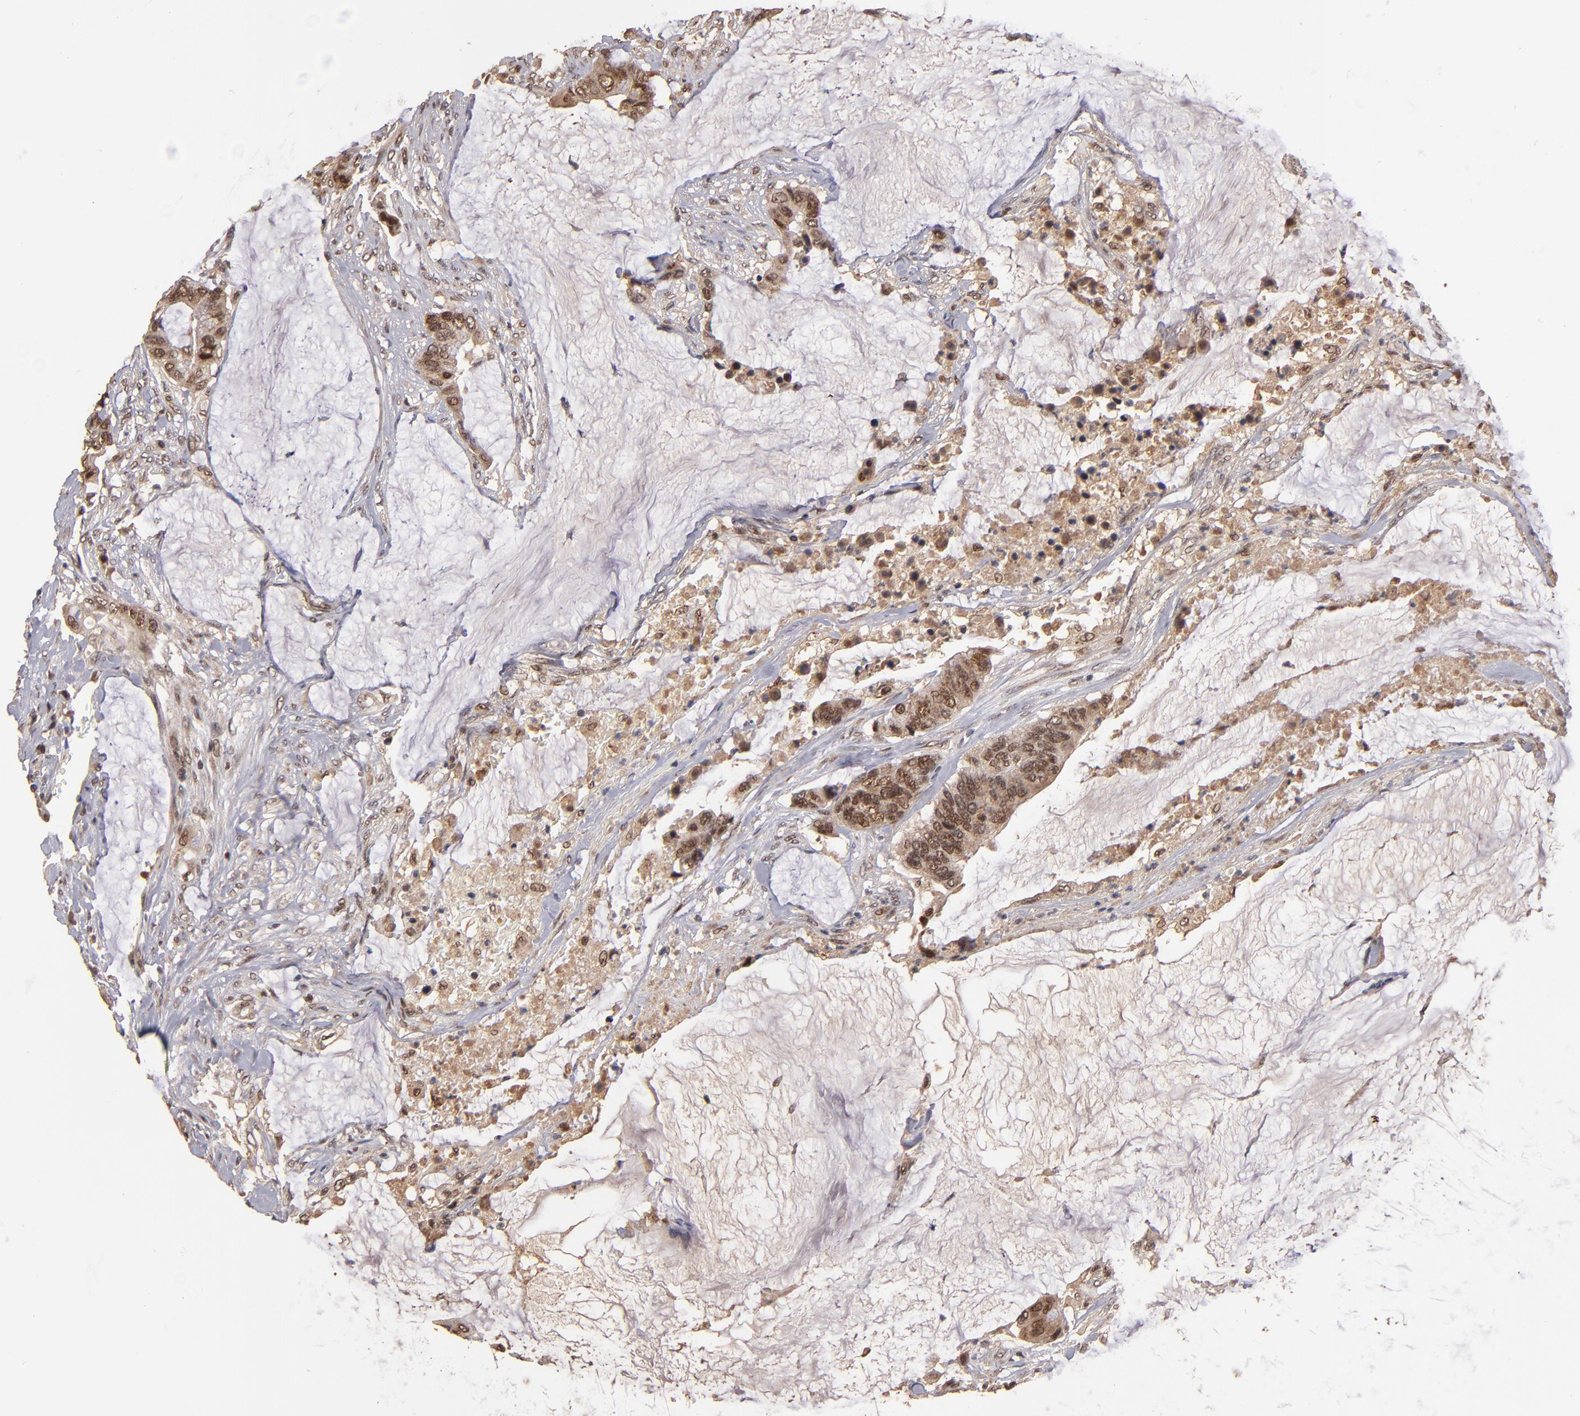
{"staining": {"intensity": "moderate", "quantity": ">75%", "location": "cytoplasmic/membranous,nuclear"}, "tissue": "colorectal cancer", "cell_type": "Tumor cells", "image_type": "cancer", "snomed": [{"axis": "morphology", "description": "Adenocarcinoma, NOS"}, {"axis": "topography", "description": "Rectum"}], "caption": "Tumor cells exhibit medium levels of moderate cytoplasmic/membranous and nuclear staining in about >75% of cells in human adenocarcinoma (colorectal).", "gene": "EAPP", "patient": {"sex": "female", "age": 59}}